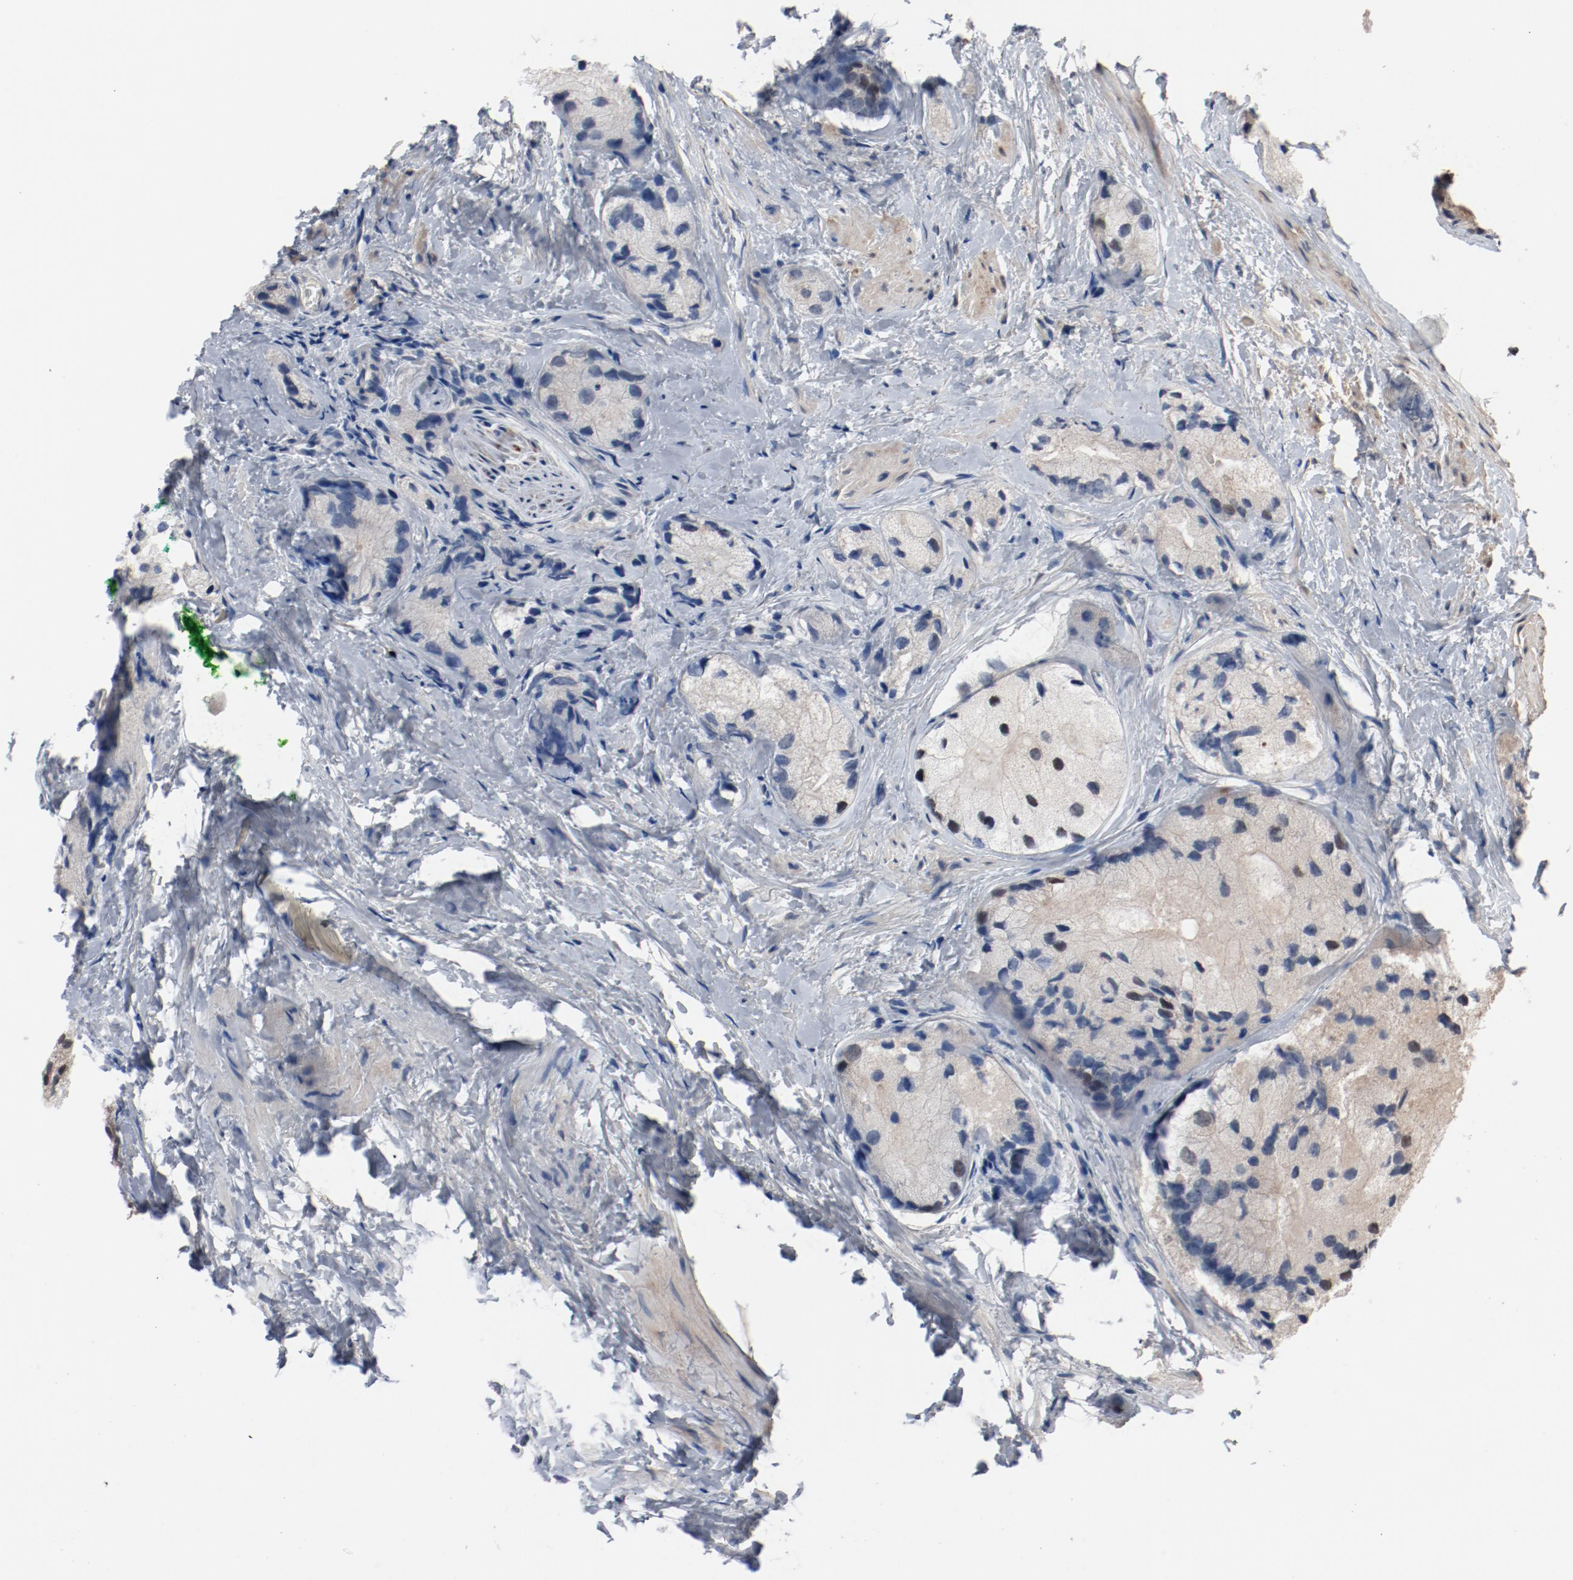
{"staining": {"intensity": "weak", "quantity": ">75%", "location": "cytoplasmic/membranous"}, "tissue": "prostate cancer", "cell_type": "Tumor cells", "image_type": "cancer", "snomed": [{"axis": "morphology", "description": "Adenocarcinoma, Low grade"}, {"axis": "topography", "description": "Prostate"}], "caption": "A brown stain highlights weak cytoplasmic/membranous staining of a protein in human prostate cancer (low-grade adenocarcinoma) tumor cells.", "gene": "DNAL4", "patient": {"sex": "male", "age": 69}}